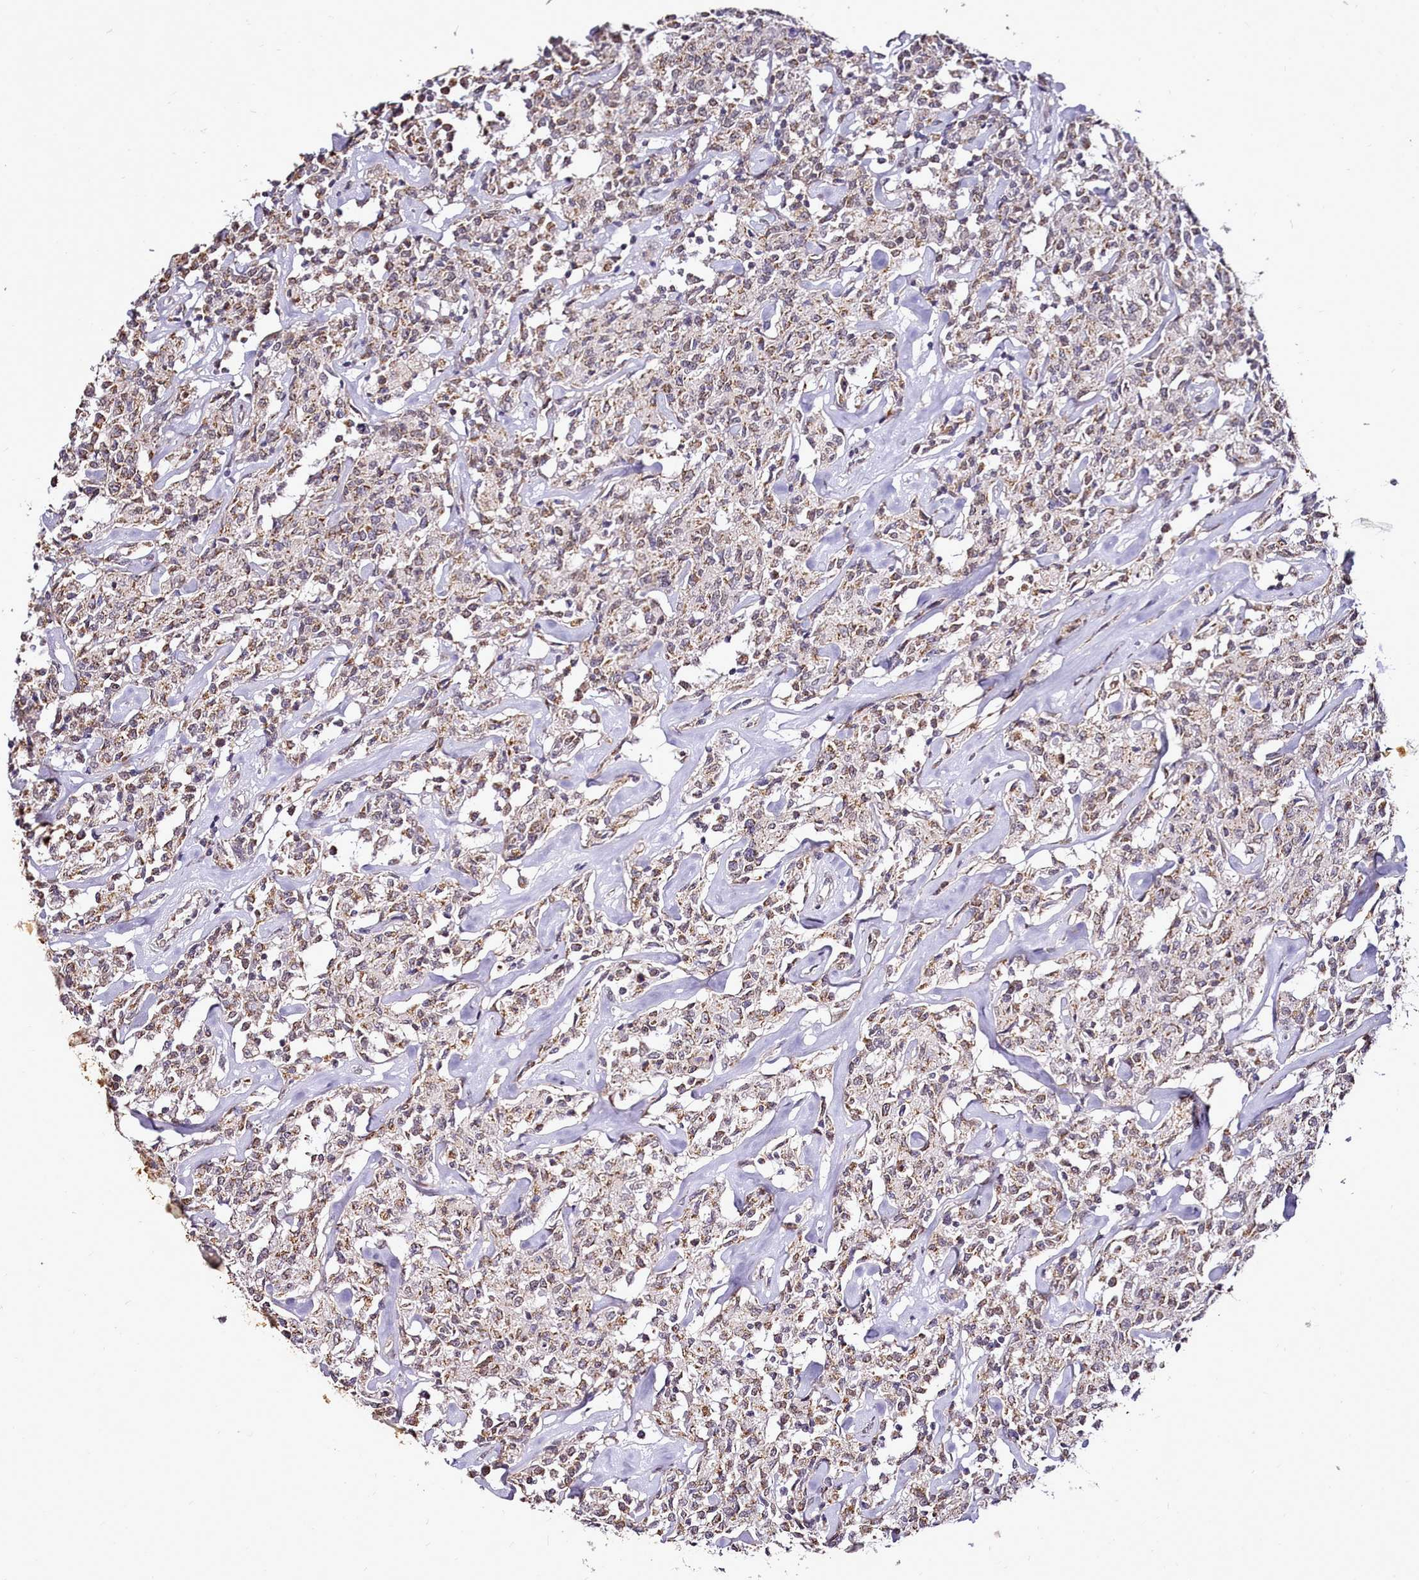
{"staining": {"intensity": "weak", "quantity": ">75%", "location": "cytoplasmic/membranous"}, "tissue": "lymphoma", "cell_type": "Tumor cells", "image_type": "cancer", "snomed": [{"axis": "morphology", "description": "Malignant lymphoma, non-Hodgkin's type, Low grade"}, {"axis": "topography", "description": "Small intestine"}], "caption": "Tumor cells display low levels of weak cytoplasmic/membranous staining in about >75% of cells in lymphoma.", "gene": "EDIL3", "patient": {"sex": "female", "age": 59}}